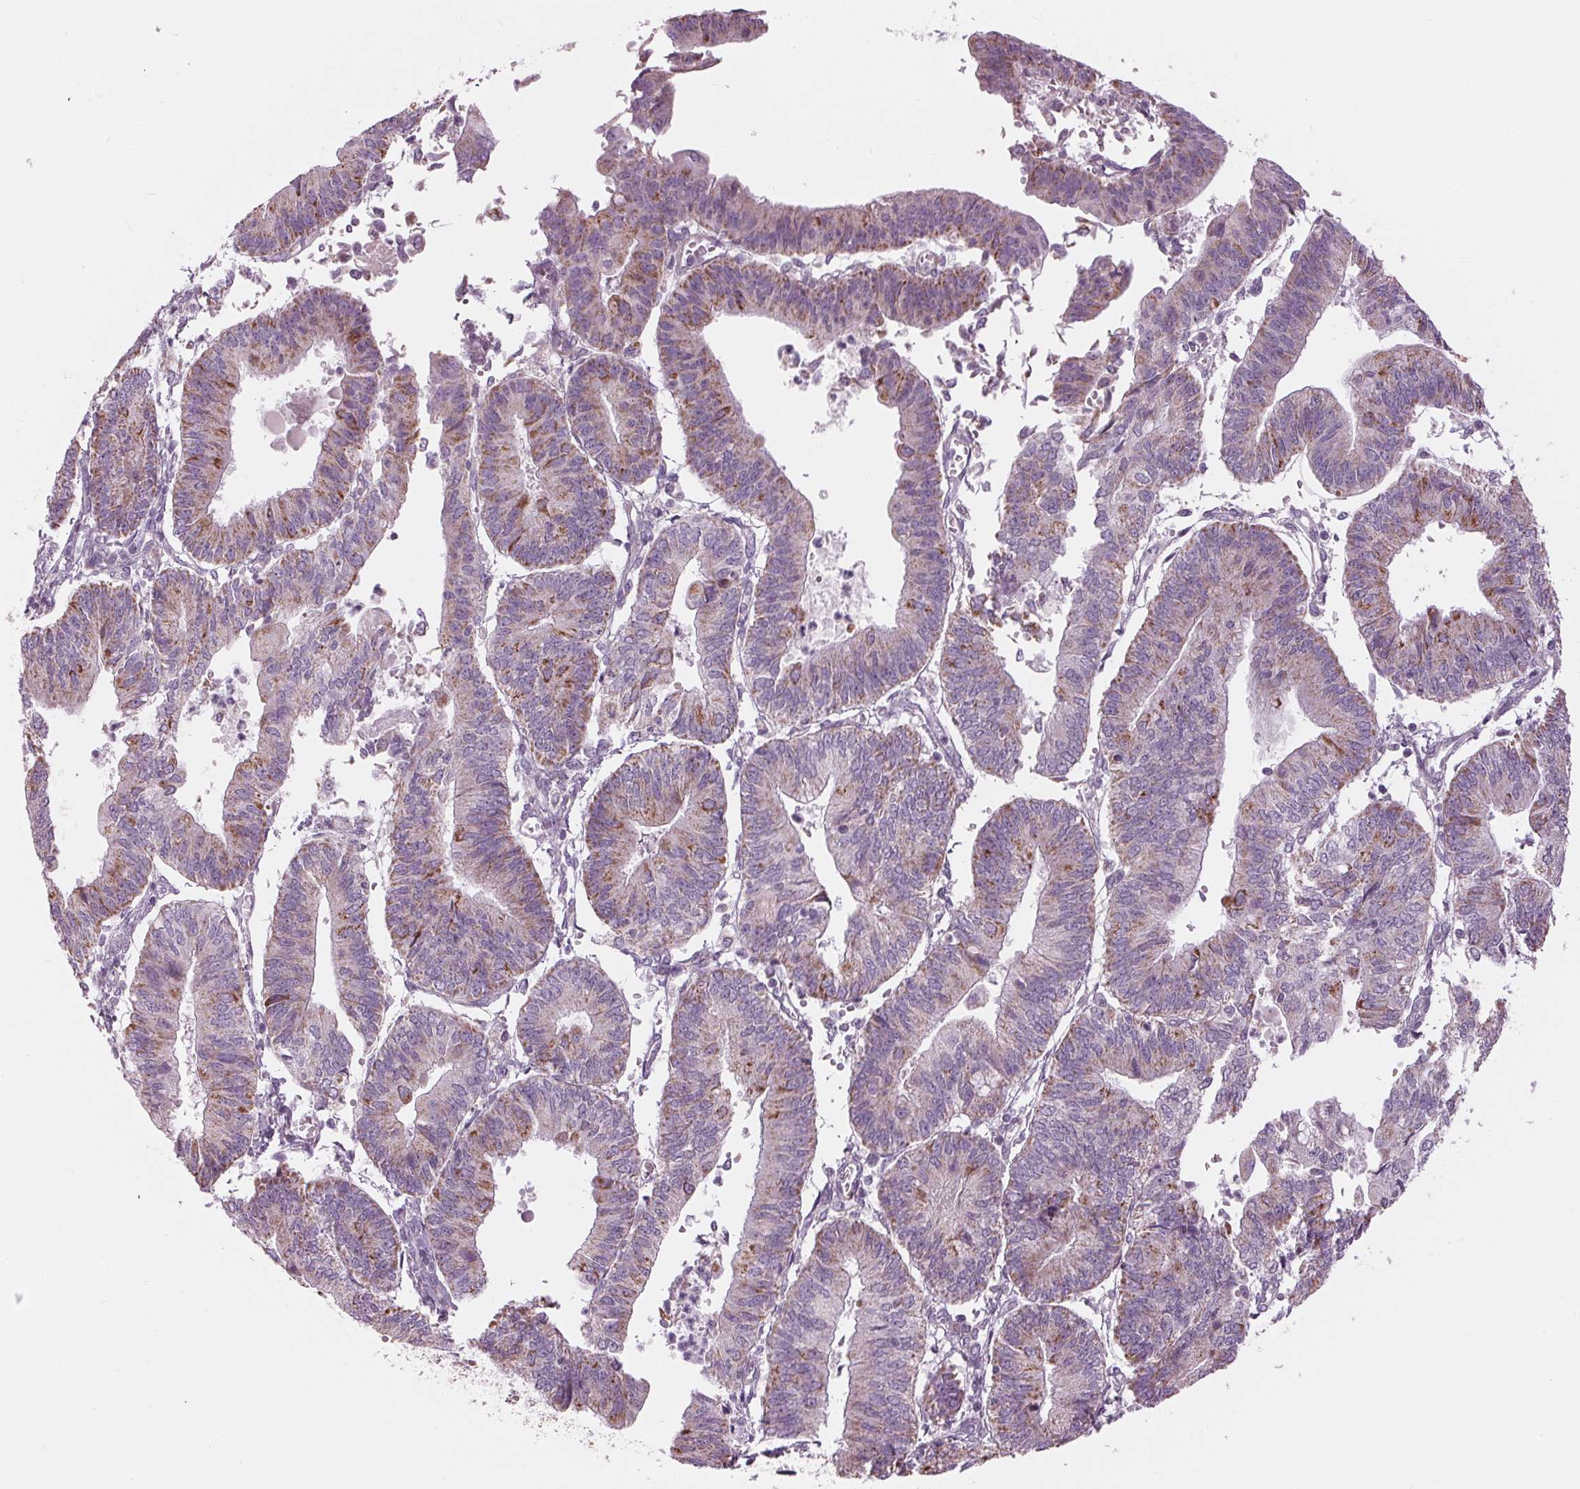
{"staining": {"intensity": "moderate", "quantity": "<25%", "location": "cytoplasmic/membranous"}, "tissue": "endometrial cancer", "cell_type": "Tumor cells", "image_type": "cancer", "snomed": [{"axis": "morphology", "description": "Adenocarcinoma, NOS"}, {"axis": "topography", "description": "Endometrium"}], "caption": "Brown immunohistochemical staining in endometrial cancer displays moderate cytoplasmic/membranous staining in about <25% of tumor cells.", "gene": "SAMD4A", "patient": {"sex": "female", "age": 65}}